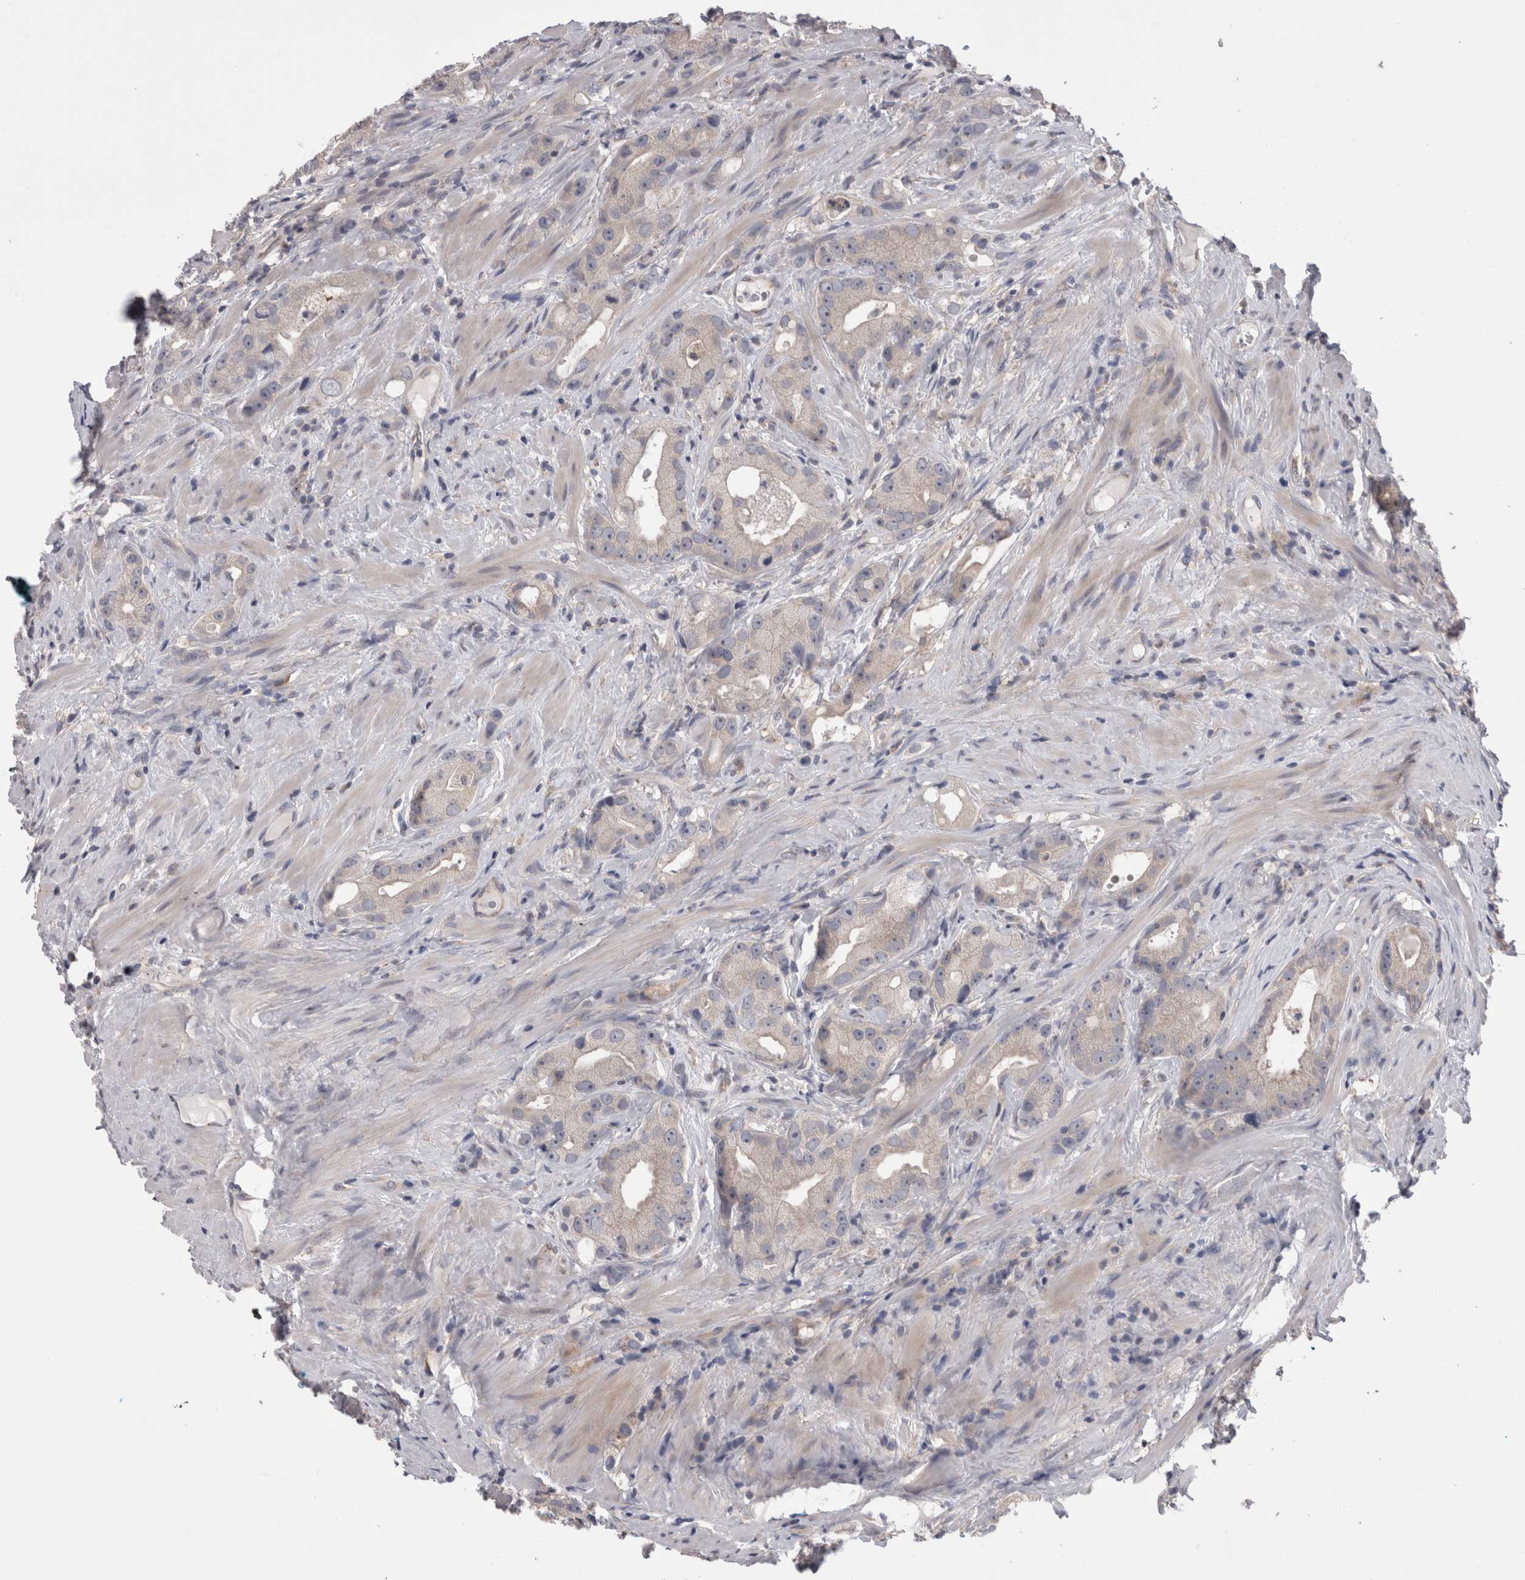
{"staining": {"intensity": "negative", "quantity": "none", "location": "none"}, "tissue": "prostate cancer", "cell_type": "Tumor cells", "image_type": "cancer", "snomed": [{"axis": "morphology", "description": "Adenocarcinoma, High grade"}, {"axis": "topography", "description": "Prostate"}], "caption": "An IHC image of high-grade adenocarcinoma (prostate) is shown. There is no staining in tumor cells of high-grade adenocarcinoma (prostate).", "gene": "DCTN6", "patient": {"sex": "male", "age": 63}}